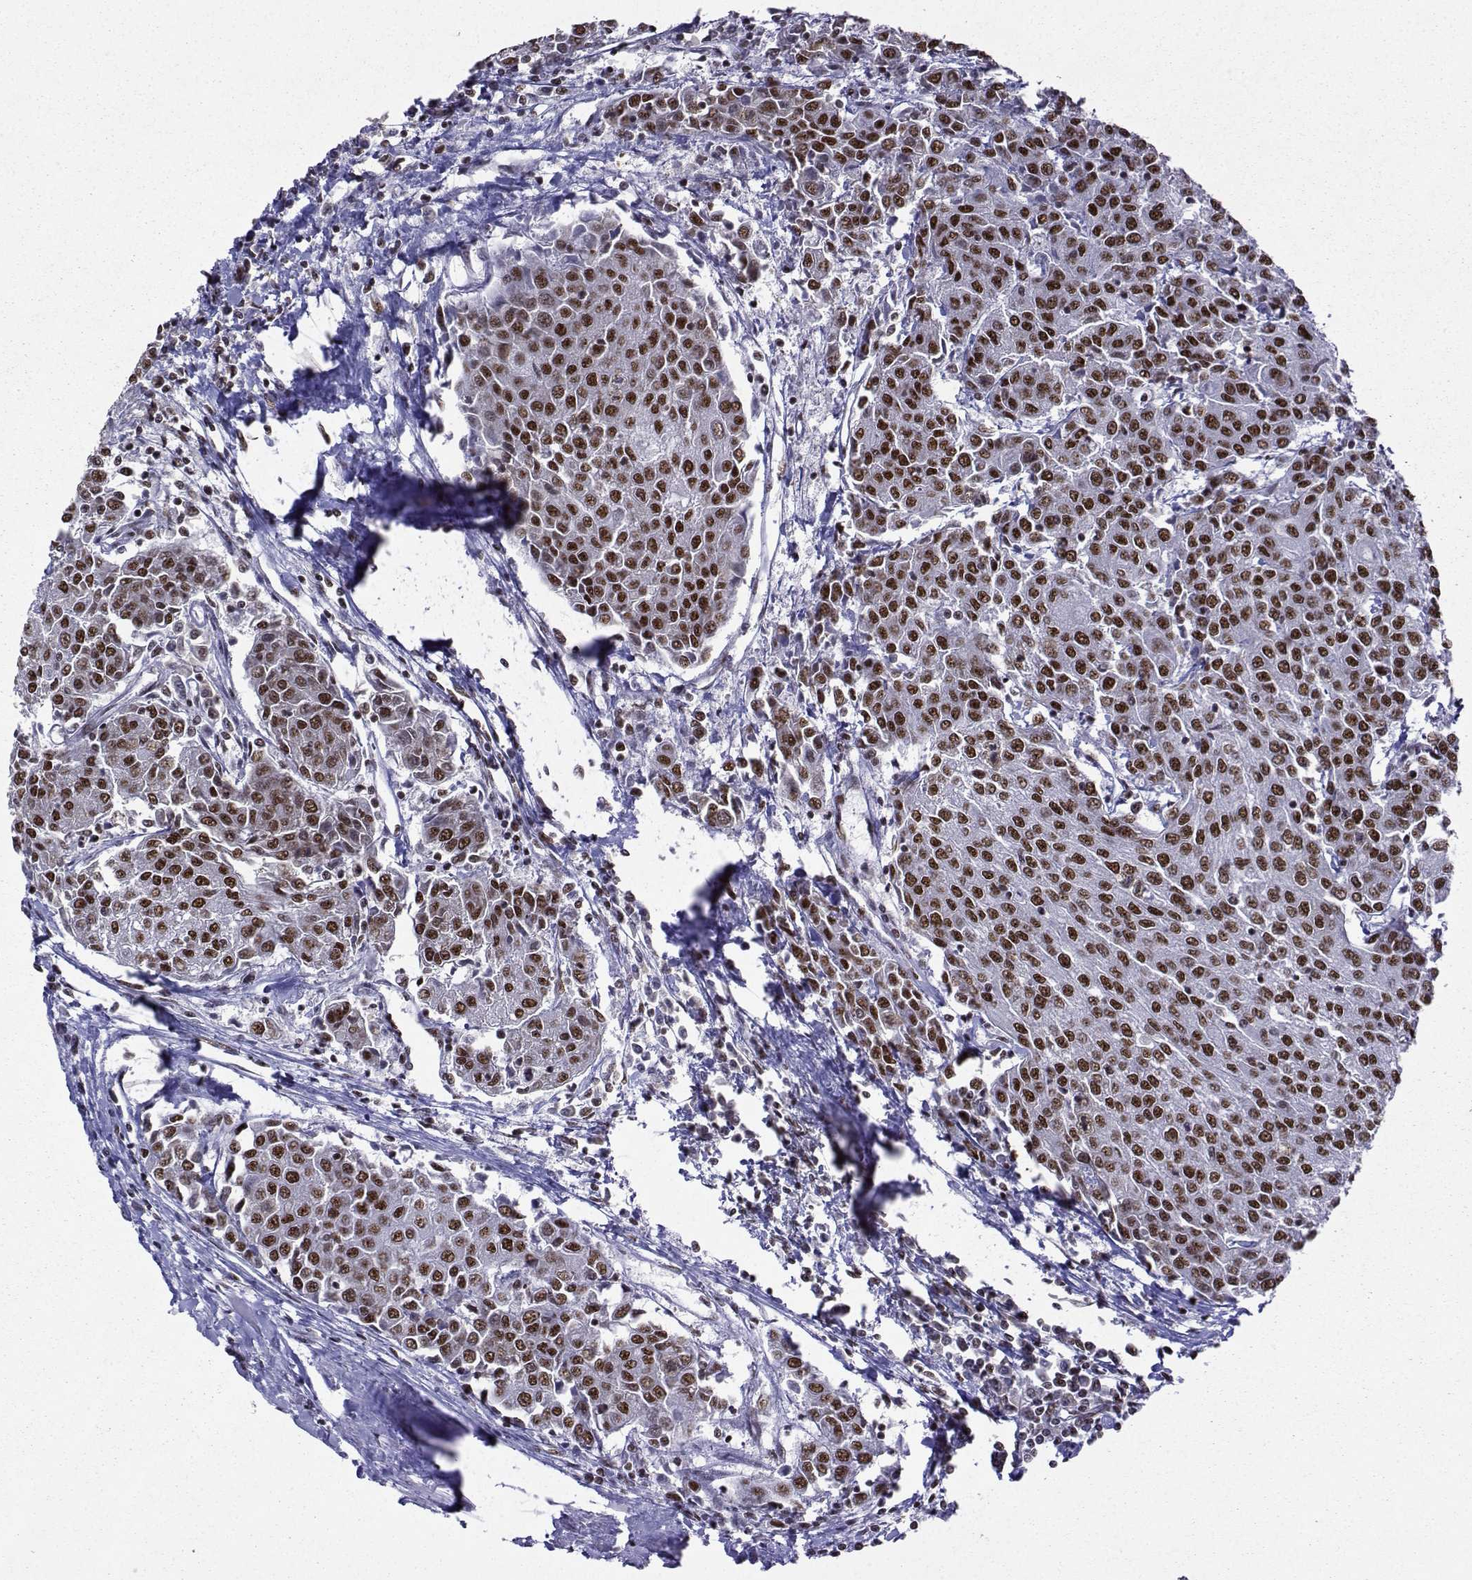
{"staining": {"intensity": "strong", "quantity": "25%-75%", "location": "nuclear"}, "tissue": "urothelial cancer", "cell_type": "Tumor cells", "image_type": "cancer", "snomed": [{"axis": "morphology", "description": "Urothelial carcinoma, High grade"}, {"axis": "topography", "description": "Urinary bladder"}], "caption": "The immunohistochemical stain highlights strong nuclear expression in tumor cells of urothelial carcinoma (high-grade) tissue.", "gene": "SNRPB2", "patient": {"sex": "female", "age": 85}}